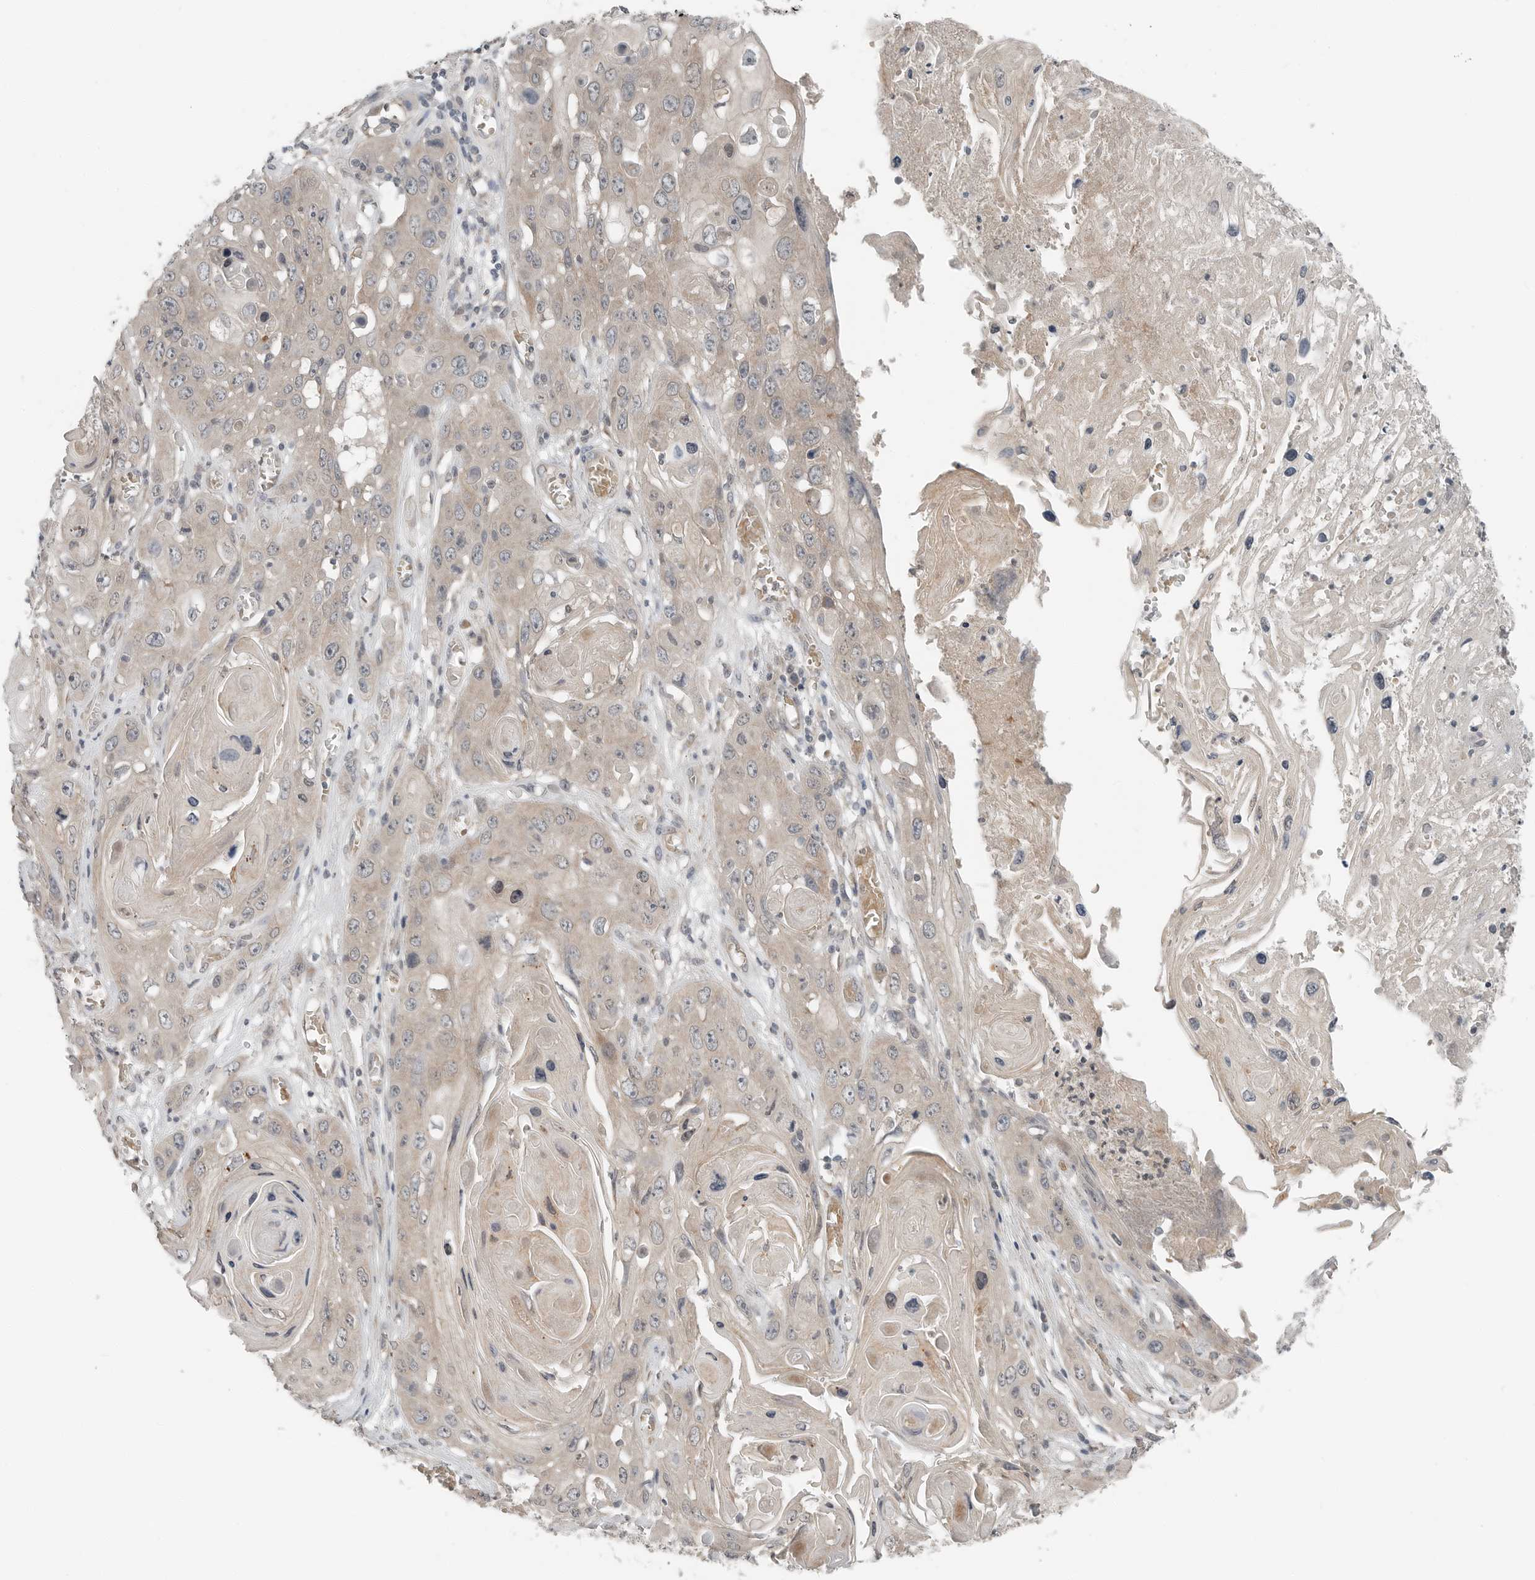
{"staining": {"intensity": "weak", "quantity": ">75%", "location": "cytoplasmic/membranous"}, "tissue": "skin cancer", "cell_type": "Tumor cells", "image_type": "cancer", "snomed": [{"axis": "morphology", "description": "Squamous cell carcinoma, NOS"}, {"axis": "topography", "description": "Skin"}], "caption": "Immunohistochemical staining of human skin squamous cell carcinoma reveals weak cytoplasmic/membranous protein expression in about >75% of tumor cells.", "gene": "FCRLB", "patient": {"sex": "male", "age": 55}}